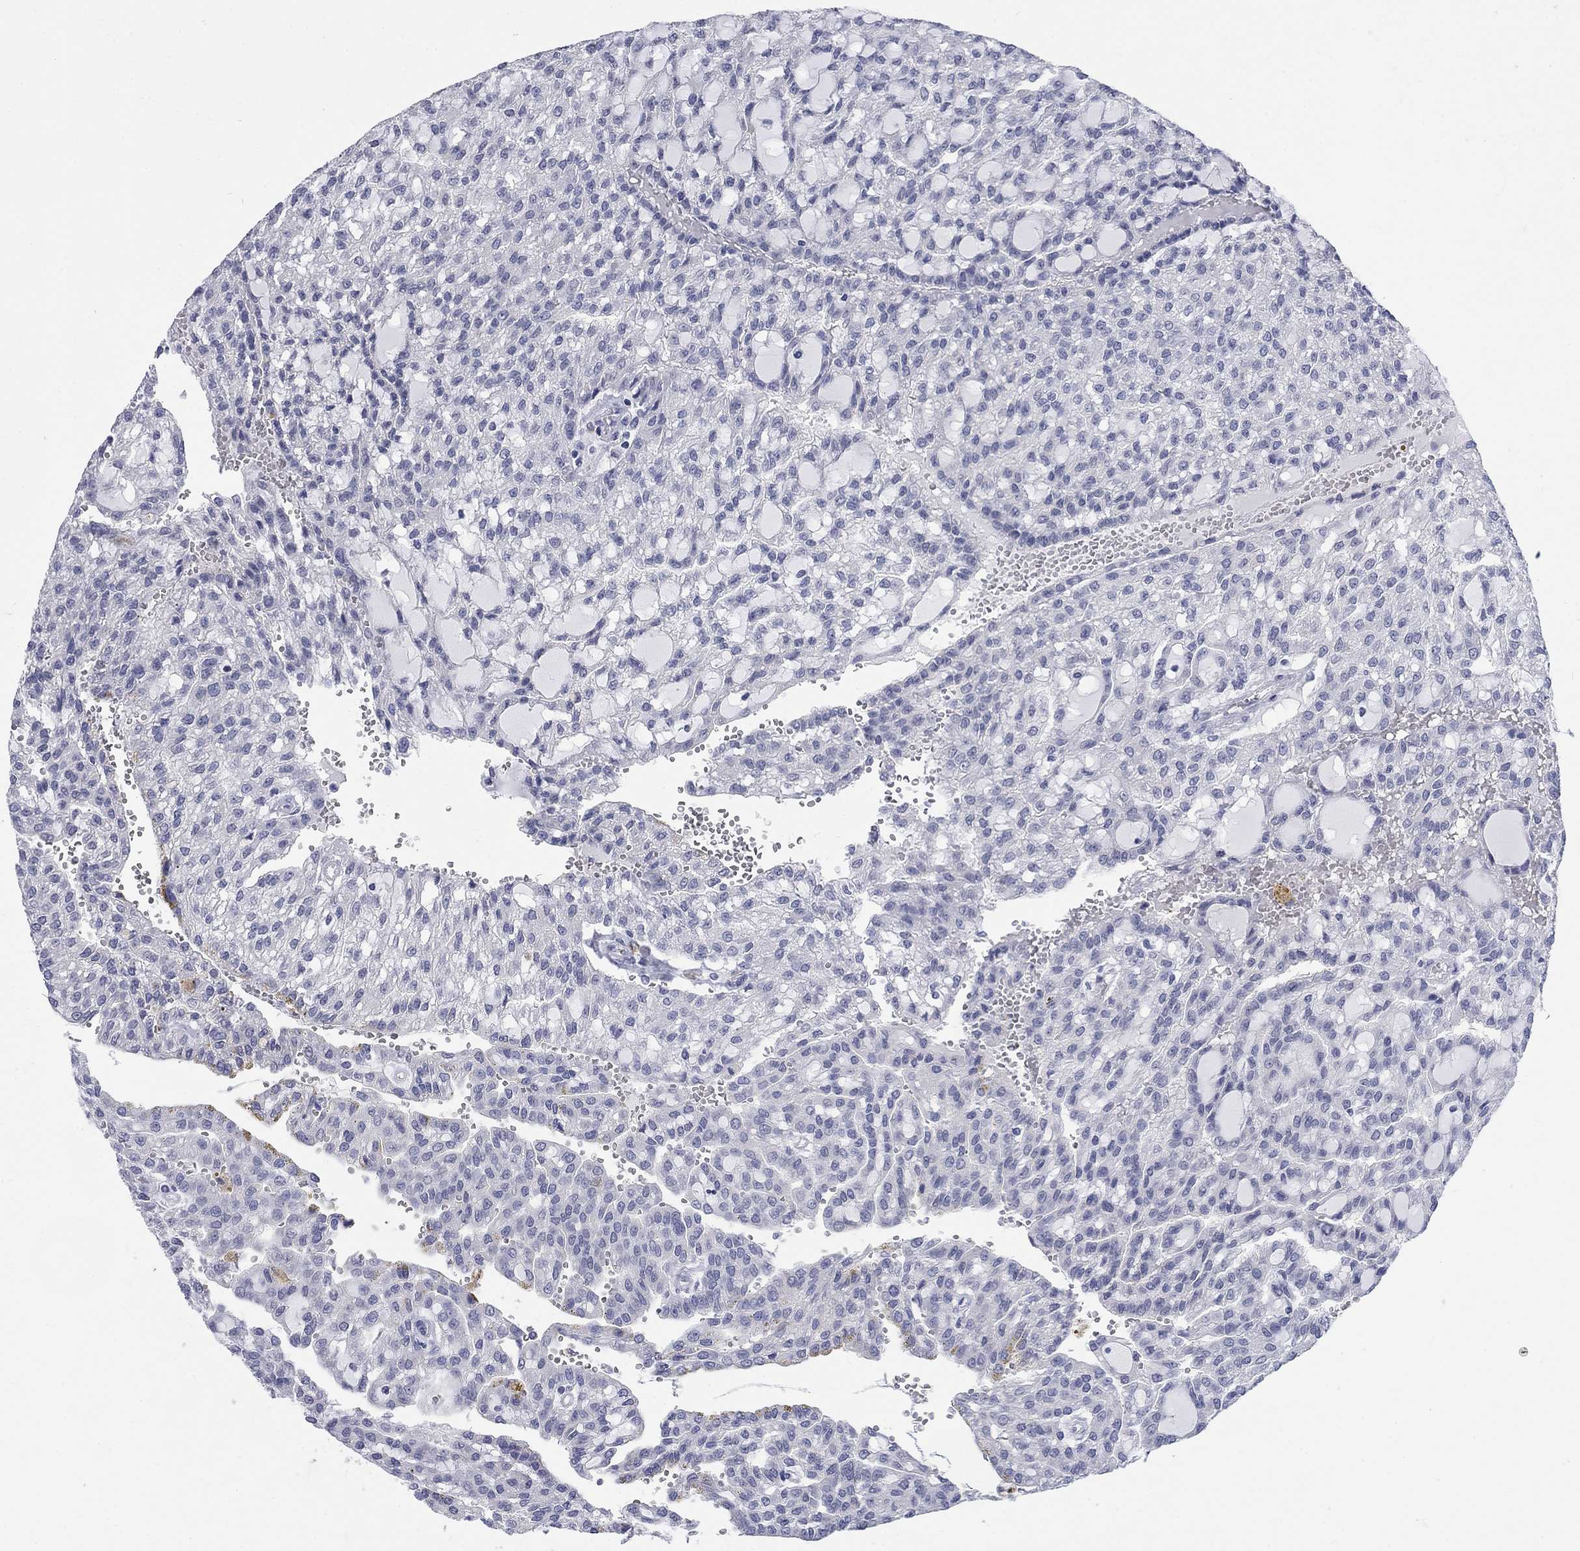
{"staining": {"intensity": "negative", "quantity": "none", "location": "none"}, "tissue": "renal cancer", "cell_type": "Tumor cells", "image_type": "cancer", "snomed": [{"axis": "morphology", "description": "Adenocarcinoma, NOS"}, {"axis": "topography", "description": "Kidney"}], "caption": "There is no significant expression in tumor cells of adenocarcinoma (renal). Nuclei are stained in blue.", "gene": "ECEL1", "patient": {"sex": "male", "age": 63}}